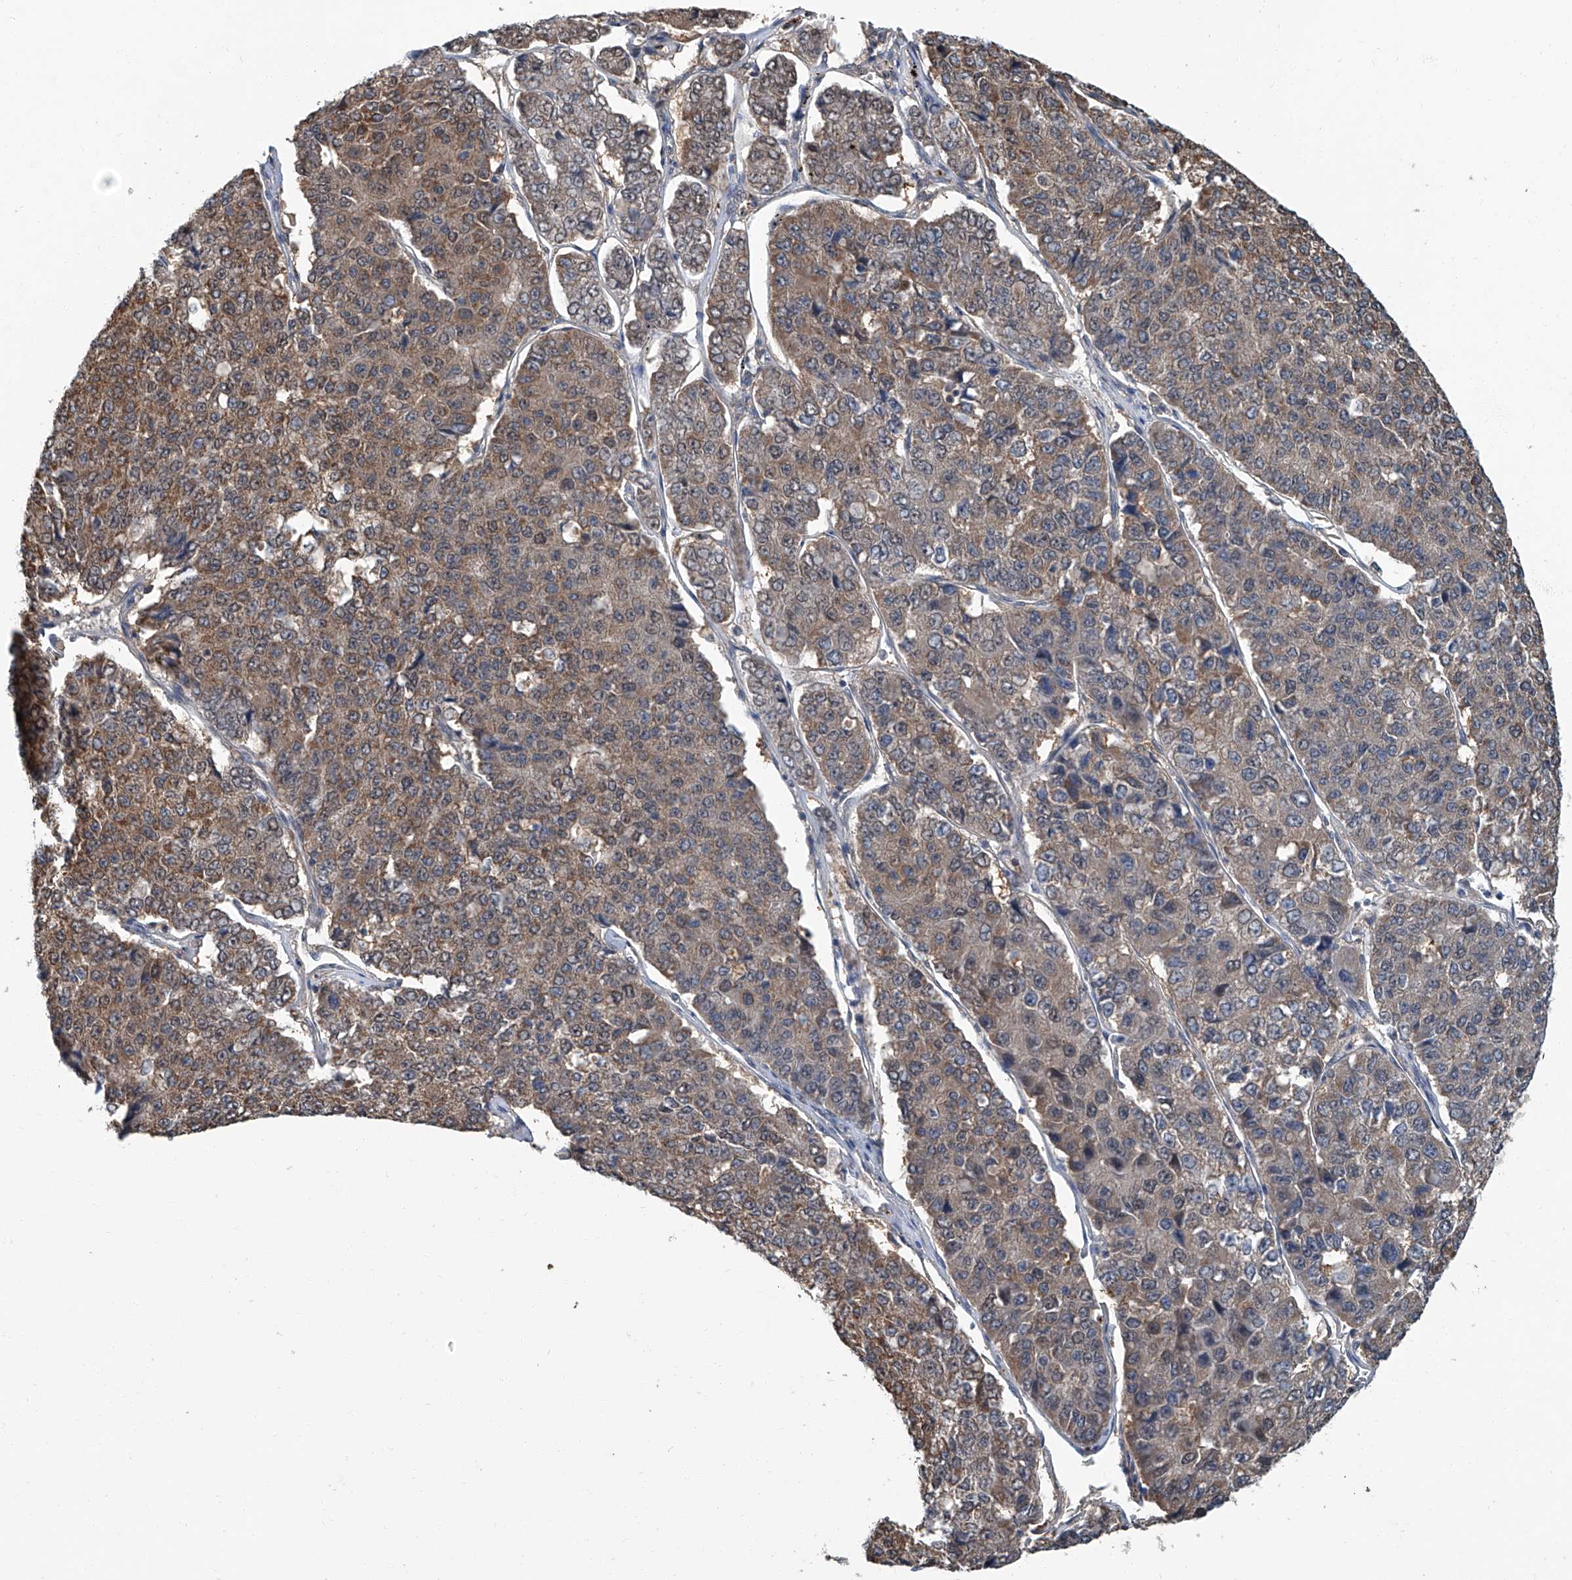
{"staining": {"intensity": "moderate", "quantity": ">75%", "location": "cytoplasmic/membranous"}, "tissue": "pancreatic cancer", "cell_type": "Tumor cells", "image_type": "cancer", "snomed": [{"axis": "morphology", "description": "Adenocarcinoma, NOS"}, {"axis": "topography", "description": "Pancreas"}], "caption": "The immunohistochemical stain shows moderate cytoplasmic/membranous expression in tumor cells of adenocarcinoma (pancreatic) tissue.", "gene": "CLK1", "patient": {"sex": "male", "age": 50}}